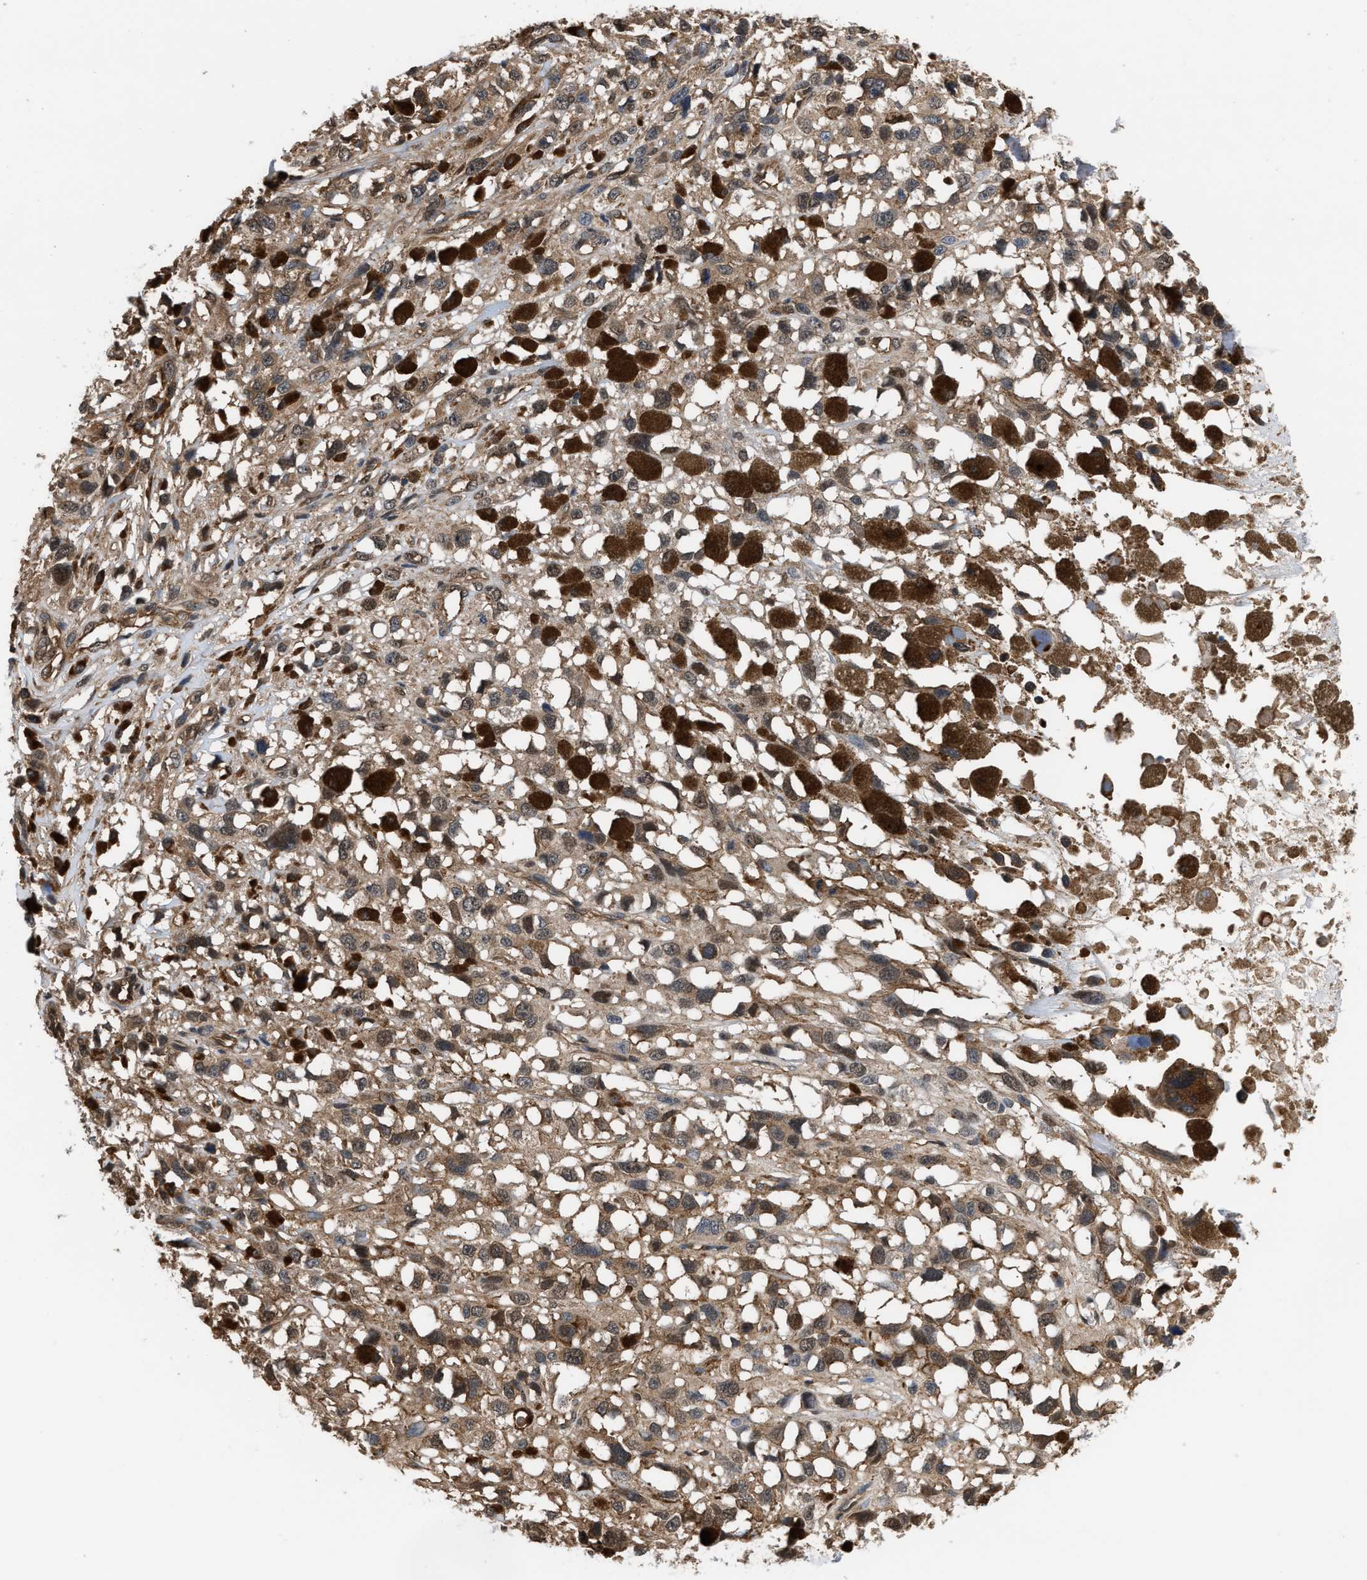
{"staining": {"intensity": "moderate", "quantity": ">75%", "location": "cytoplasmic/membranous,nuclear"}, "tissue": "melanoma", "cell_type": "Tumor cells", "image_type": "cancer", "snomed": [{"axis": "morphology", "description": "Malignant melanoma, Metastatic site"}, {"axis": "topography", "description": "Lymph node"}], "caption": "A high-resolution image shows immunohistochemistry (IHC) staining of melanoma, which reveals moderate cytoplasmic/membranous and nuclear staining in about >75% of tumor cells.", "gene": "SCAI", "patient": {"sex": "male", "age": 59}}